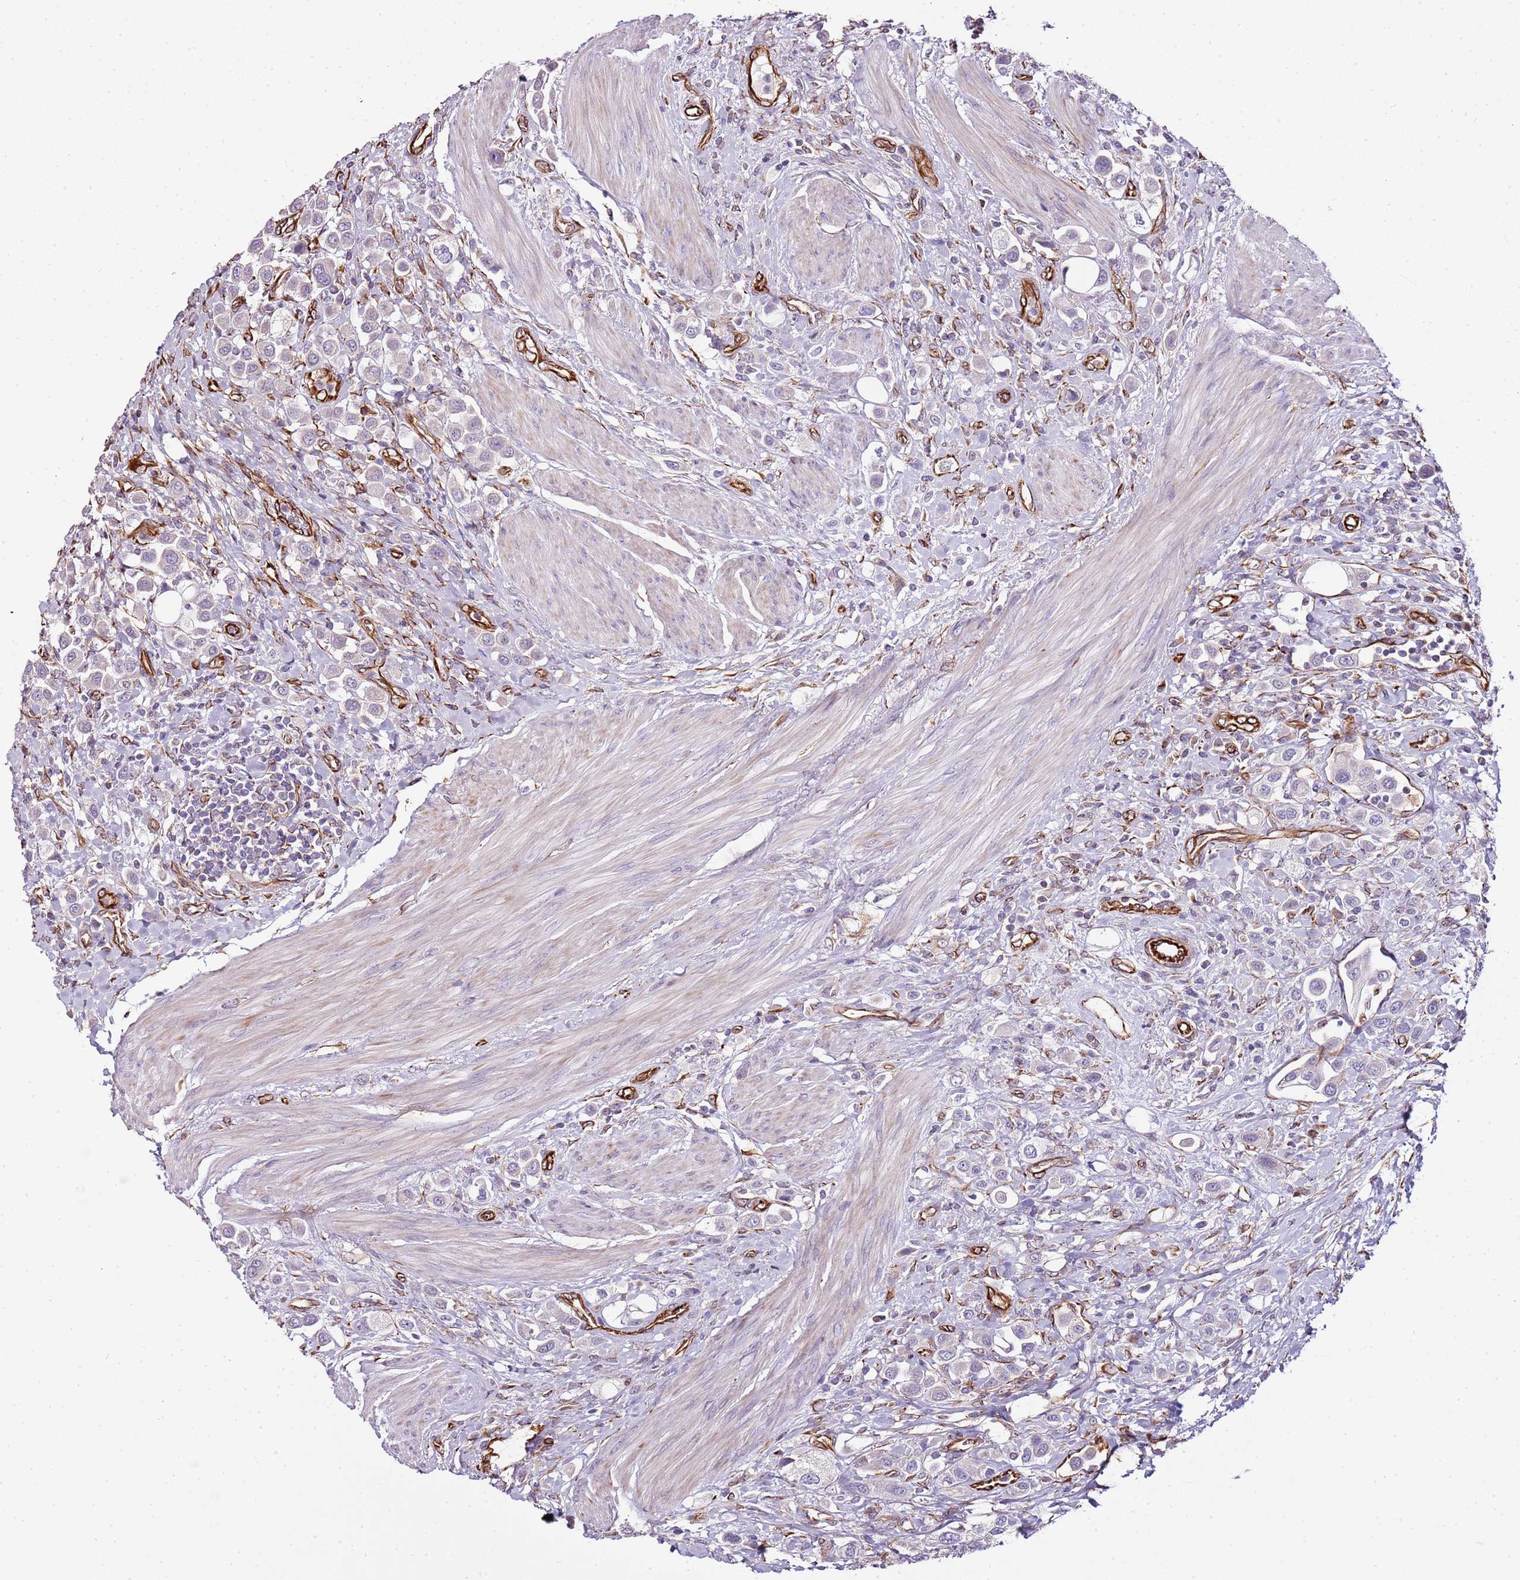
{"staining": {"intensity": "negative", "quantity": "none", "location": "none"}, "tissue": "urothelial cancer", "cell_type": "Tumor cells", "image_type": "cancer", "snomed": [{"axis": "morphology", "description": "Urothelial carcinoma, High grade"}, {"axis": "topography", "description": "Urinary bladder"}], "caption": "Human urothelial cancer stained for a protein using immunohistochemistry (IHC) exhibits no positivity in tumor cells.", "gene": "ZNF786", "patient": {"sex": "male", "age": 50}}